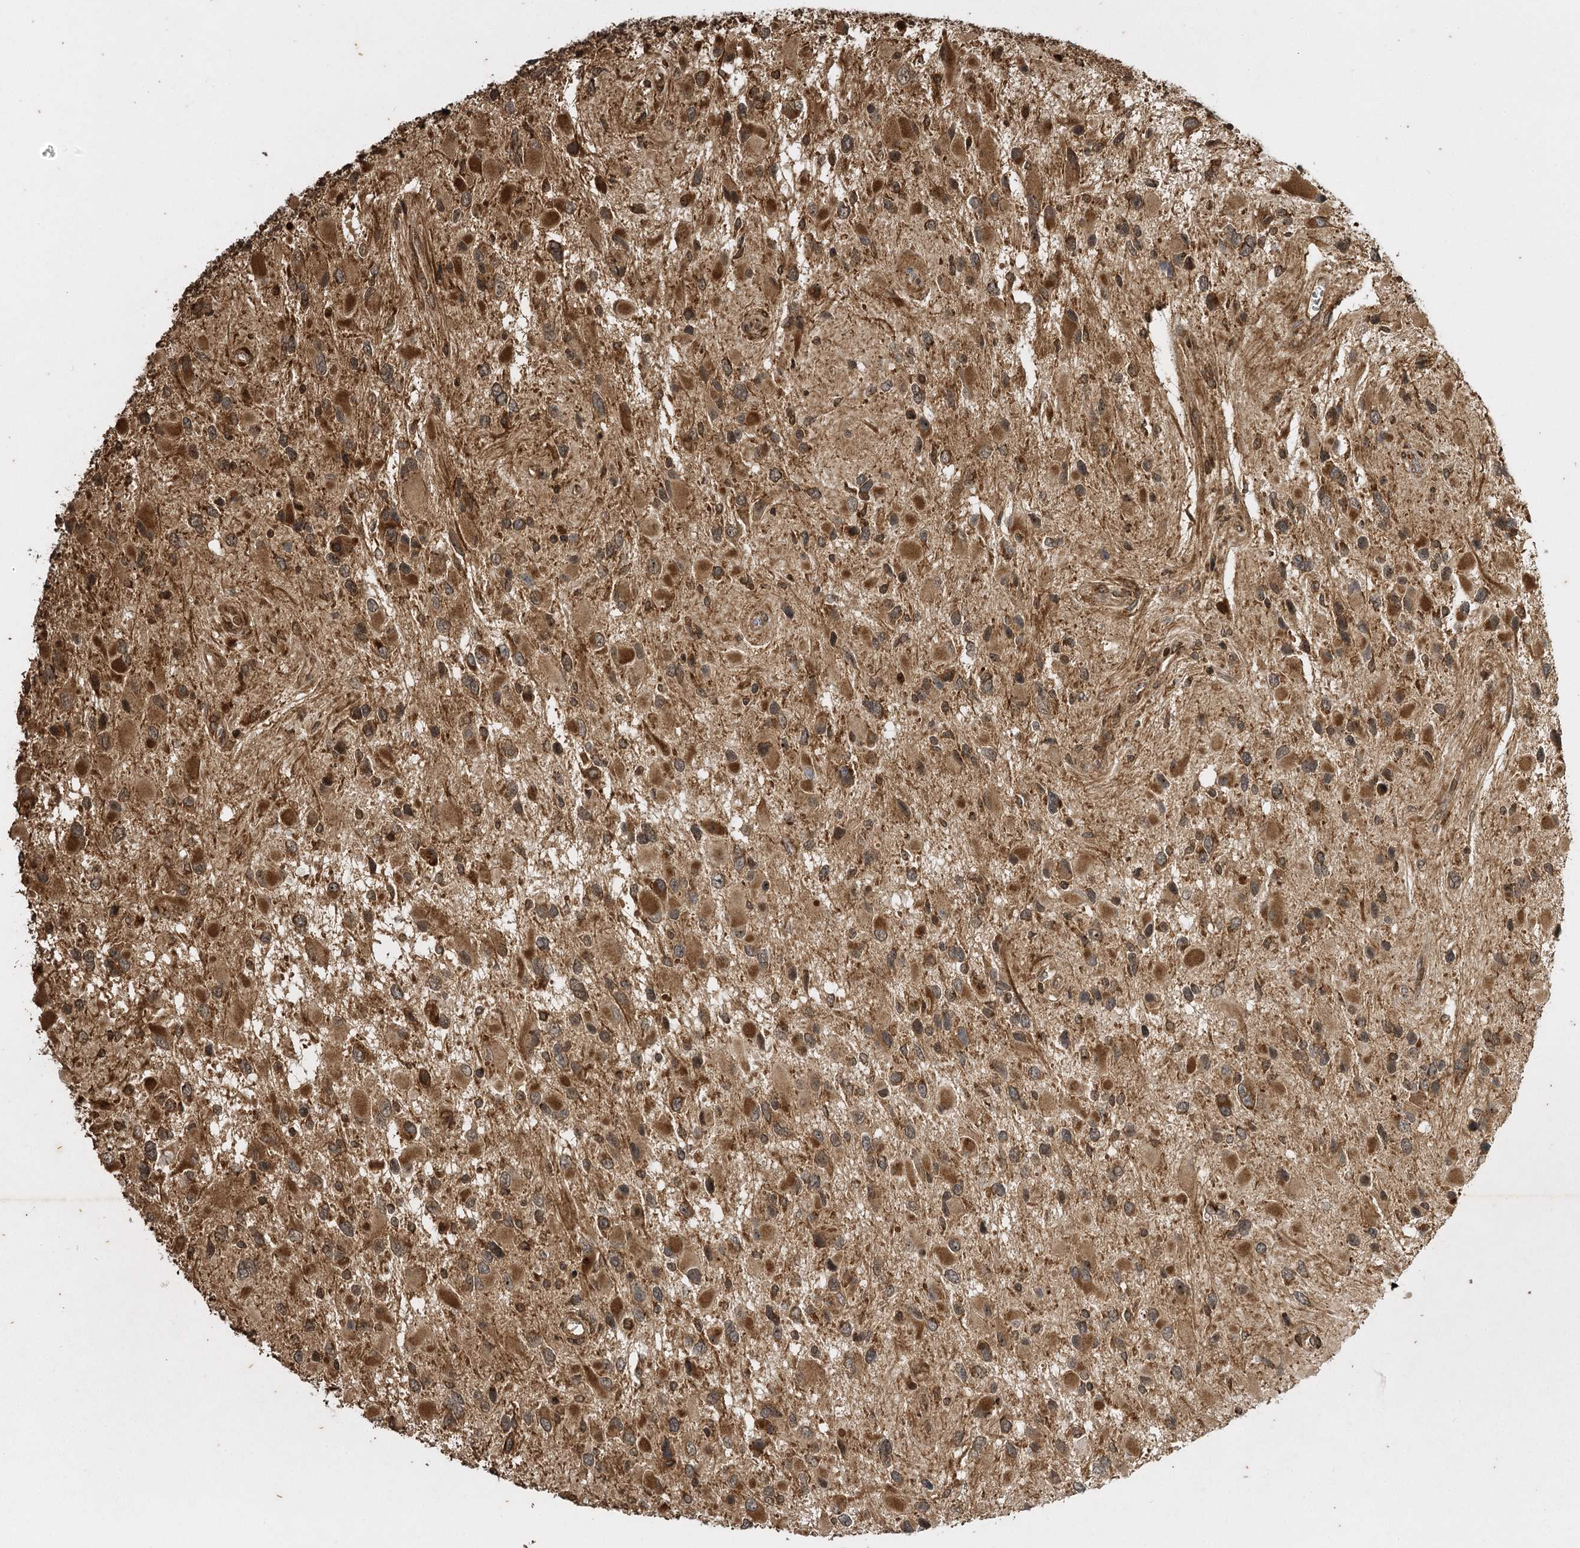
{"staining": {"intensity": "moderate", "quantity": ">75%", "location": "cytoplasmic/membranous"}, "tissue": "glioma", "cell_type": "Tumor cells", "image_type": "cancer", "snomed": [{"axis": "morphology", "description": "Glioma, malignant, High grade"}, {"axis": "topography", "description": "Brain"}], "caption": "Human malignant glioma (high-grade) stained for a protein (brown) demonstrates moderate cytoplasmic/membranous positive staining in approximately >75% of tumor cells.", "gene": "IL11RA", "patient": {"sex": "male", "age": 53}}